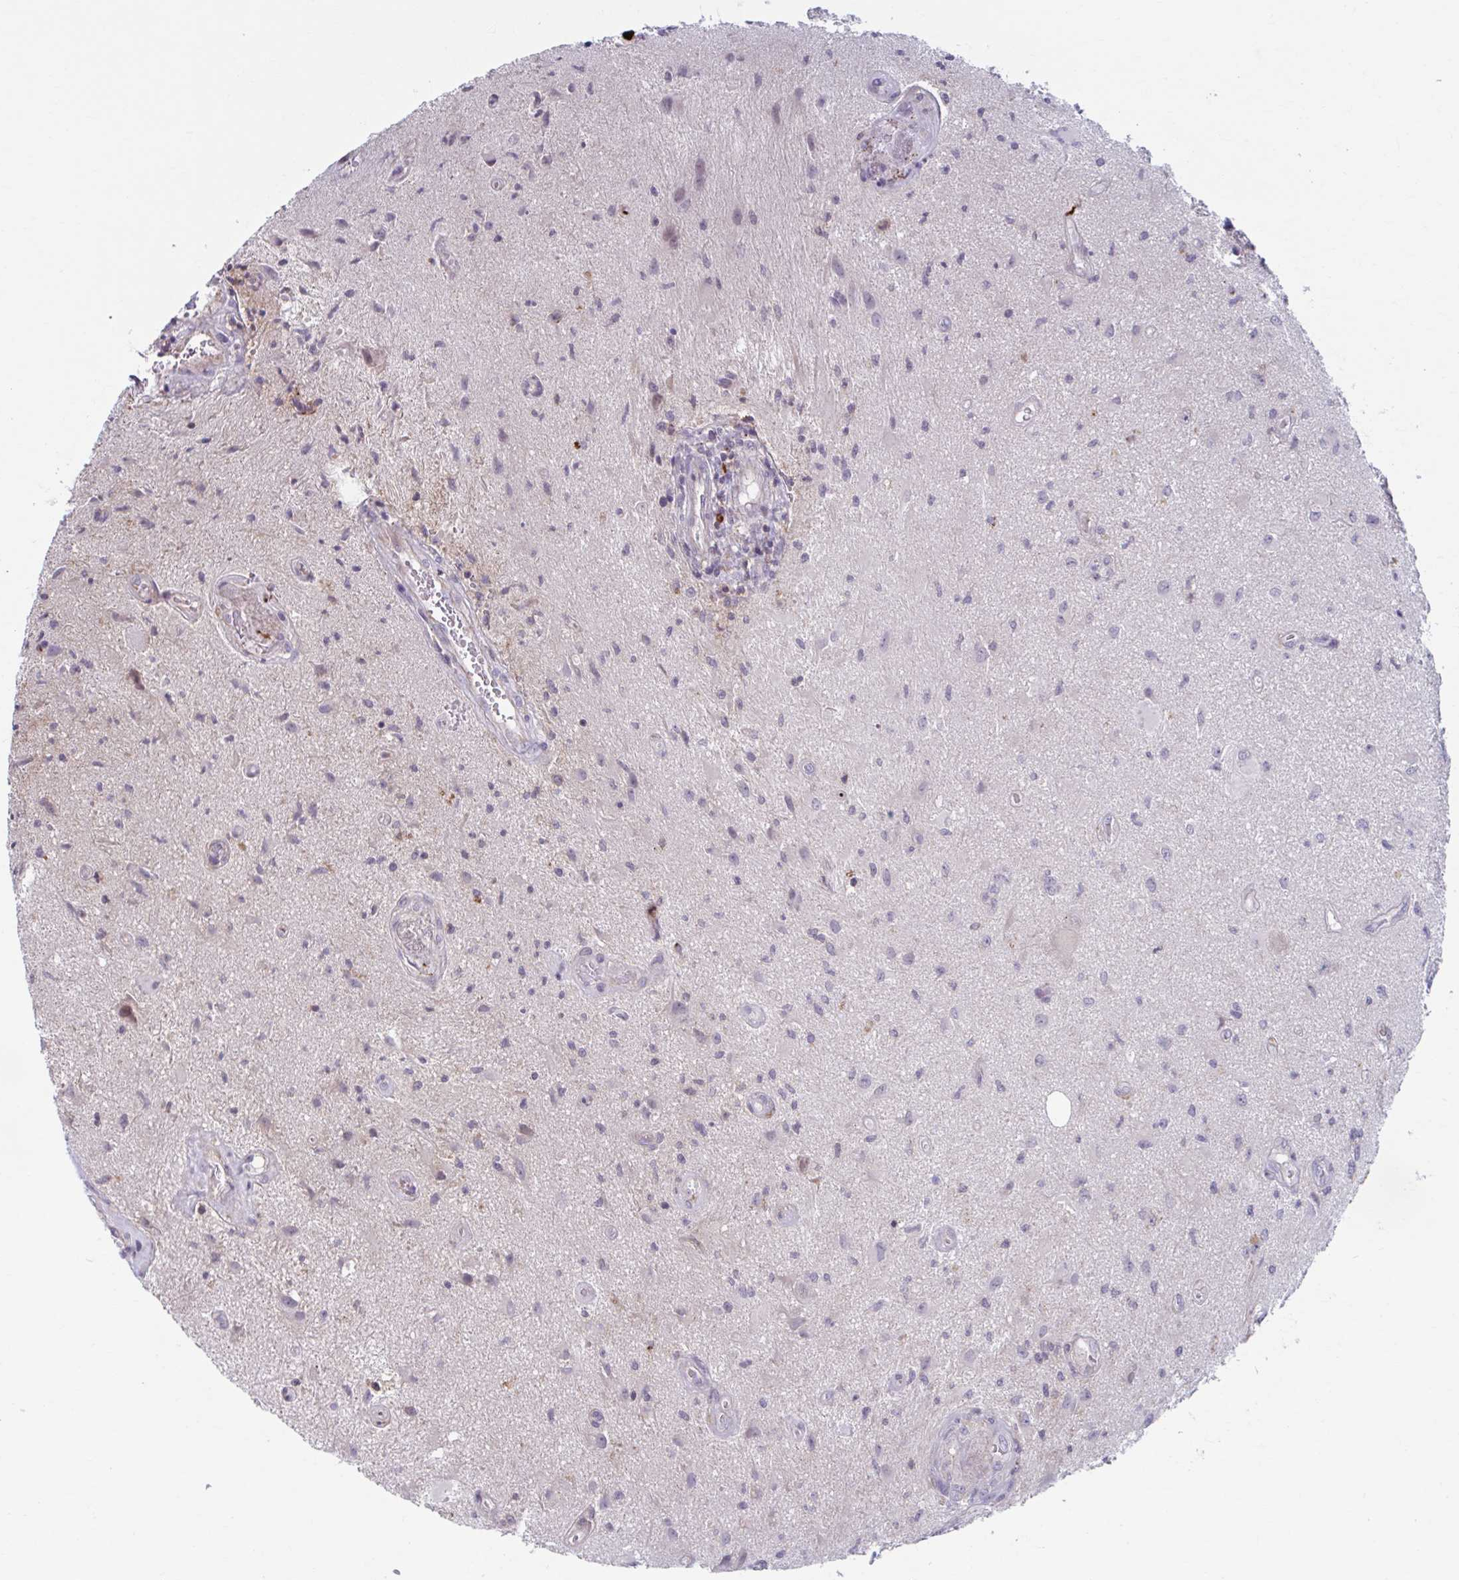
{"staining": {"intensity": "negative", "quantity": "none", "location": "none"}, "tissue": "glioma", "cell_type": "Tumor cells", "image_type": "cancer", "snomed": [{"axis": "morphology", "description": "Glioma, malignant, High grade"}, {"axis": "topography", "description": "Brain"}], "caption": "A micrograph of human glioma is negative for staining in tumor cells.", "gene": "ADAT3", "patient": {"sex": "male", "age": 67}}